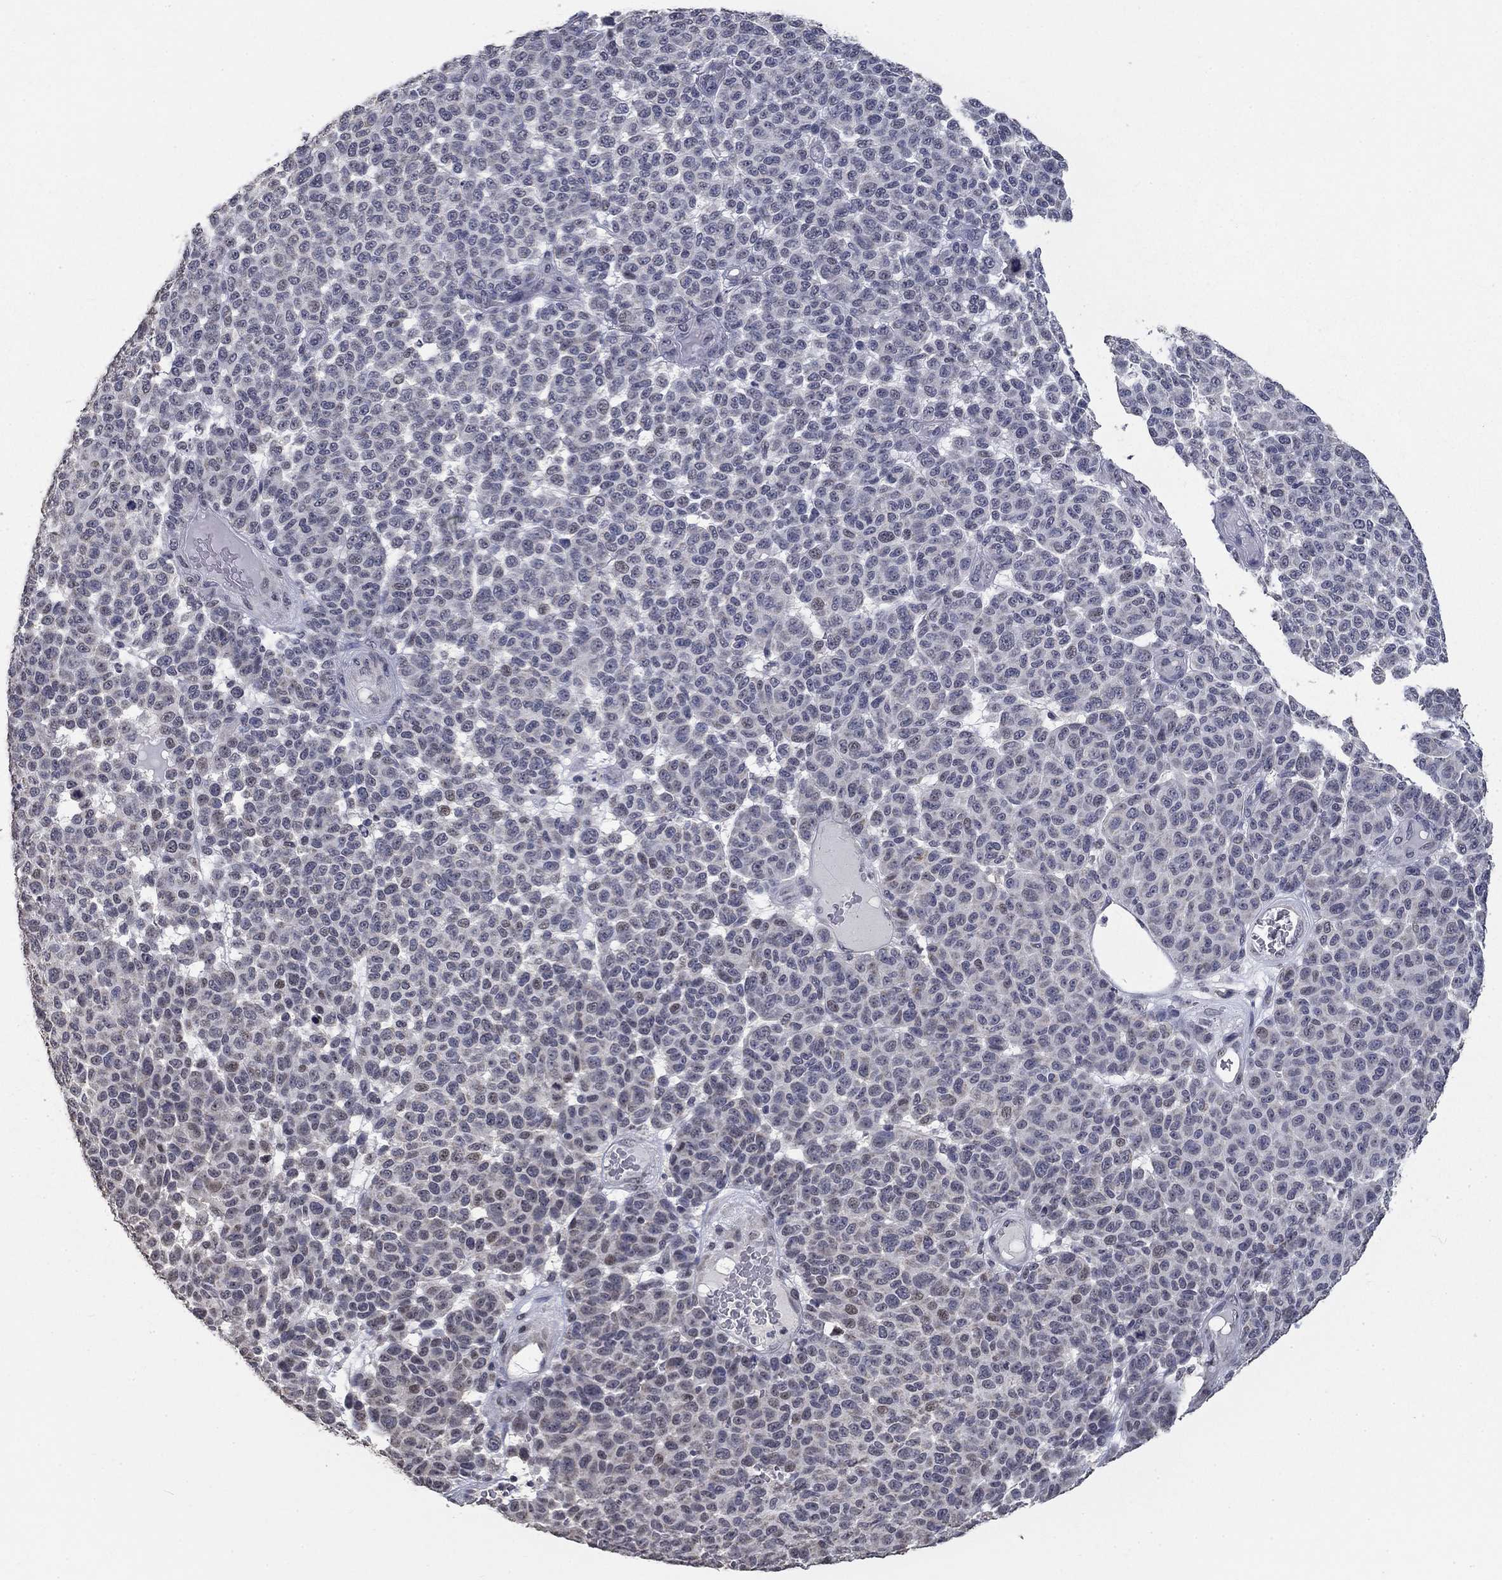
{"staining": {"intensity": "negative", "quantity": "none", "location": "none"}, "tissue": "melanoma", "cell_type": "Tumor cells", "image_type": "cancer", "snomed": [{"axis": "morphology", "description": "Malignant melanoma, NOS"}, {"axis": "topography", "description": "Skin"}], "caption": "High power microscopy histopathology image of an IHC histopathology image of melanoma, revealing no significant expression in tumor cells.", "gene": "SPATA33", "patient": {"sex": "male", "age": 59}}